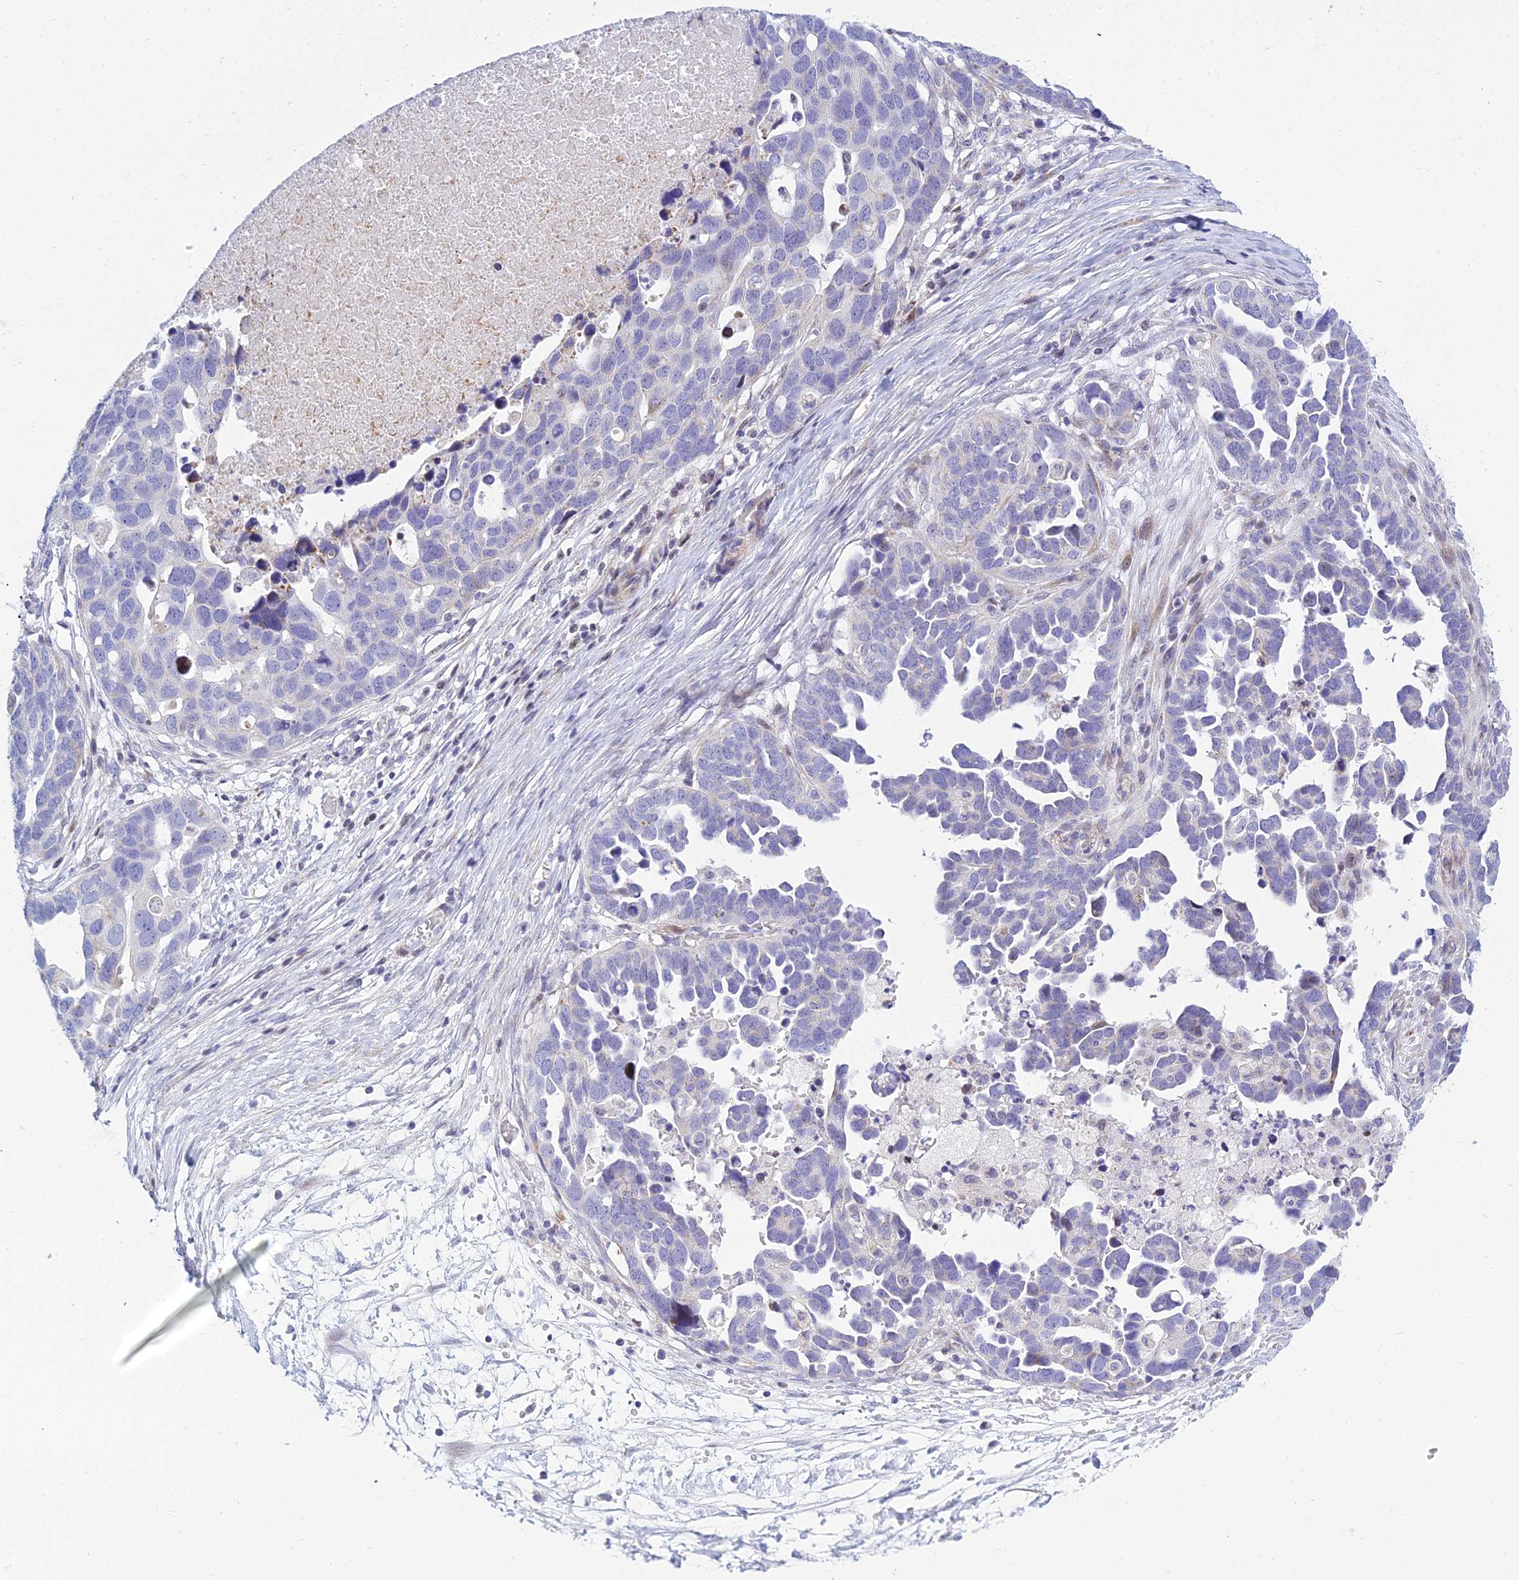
{"staining": {"intensity": "negative", "quantity": "none", "location": "none"}, "tissue": "ovarian cancer", "cell_type": "Tumor cells", "image_type": "cancer", "snomed": [{"axis": "morphology", "description": "Cystadenocarcinoma, serous, NOS"}, {"axis": "topography", "description": "Ovary"}], "caption": "This image is of ovarian serous cystadenocarcinoma stained with IHC to label a protein in brown with the nuclei are counter-stained blue. There is no positivity in tumor cells.", "gene": "PRR13", "patient": {"sex": "female", "age": 54}}